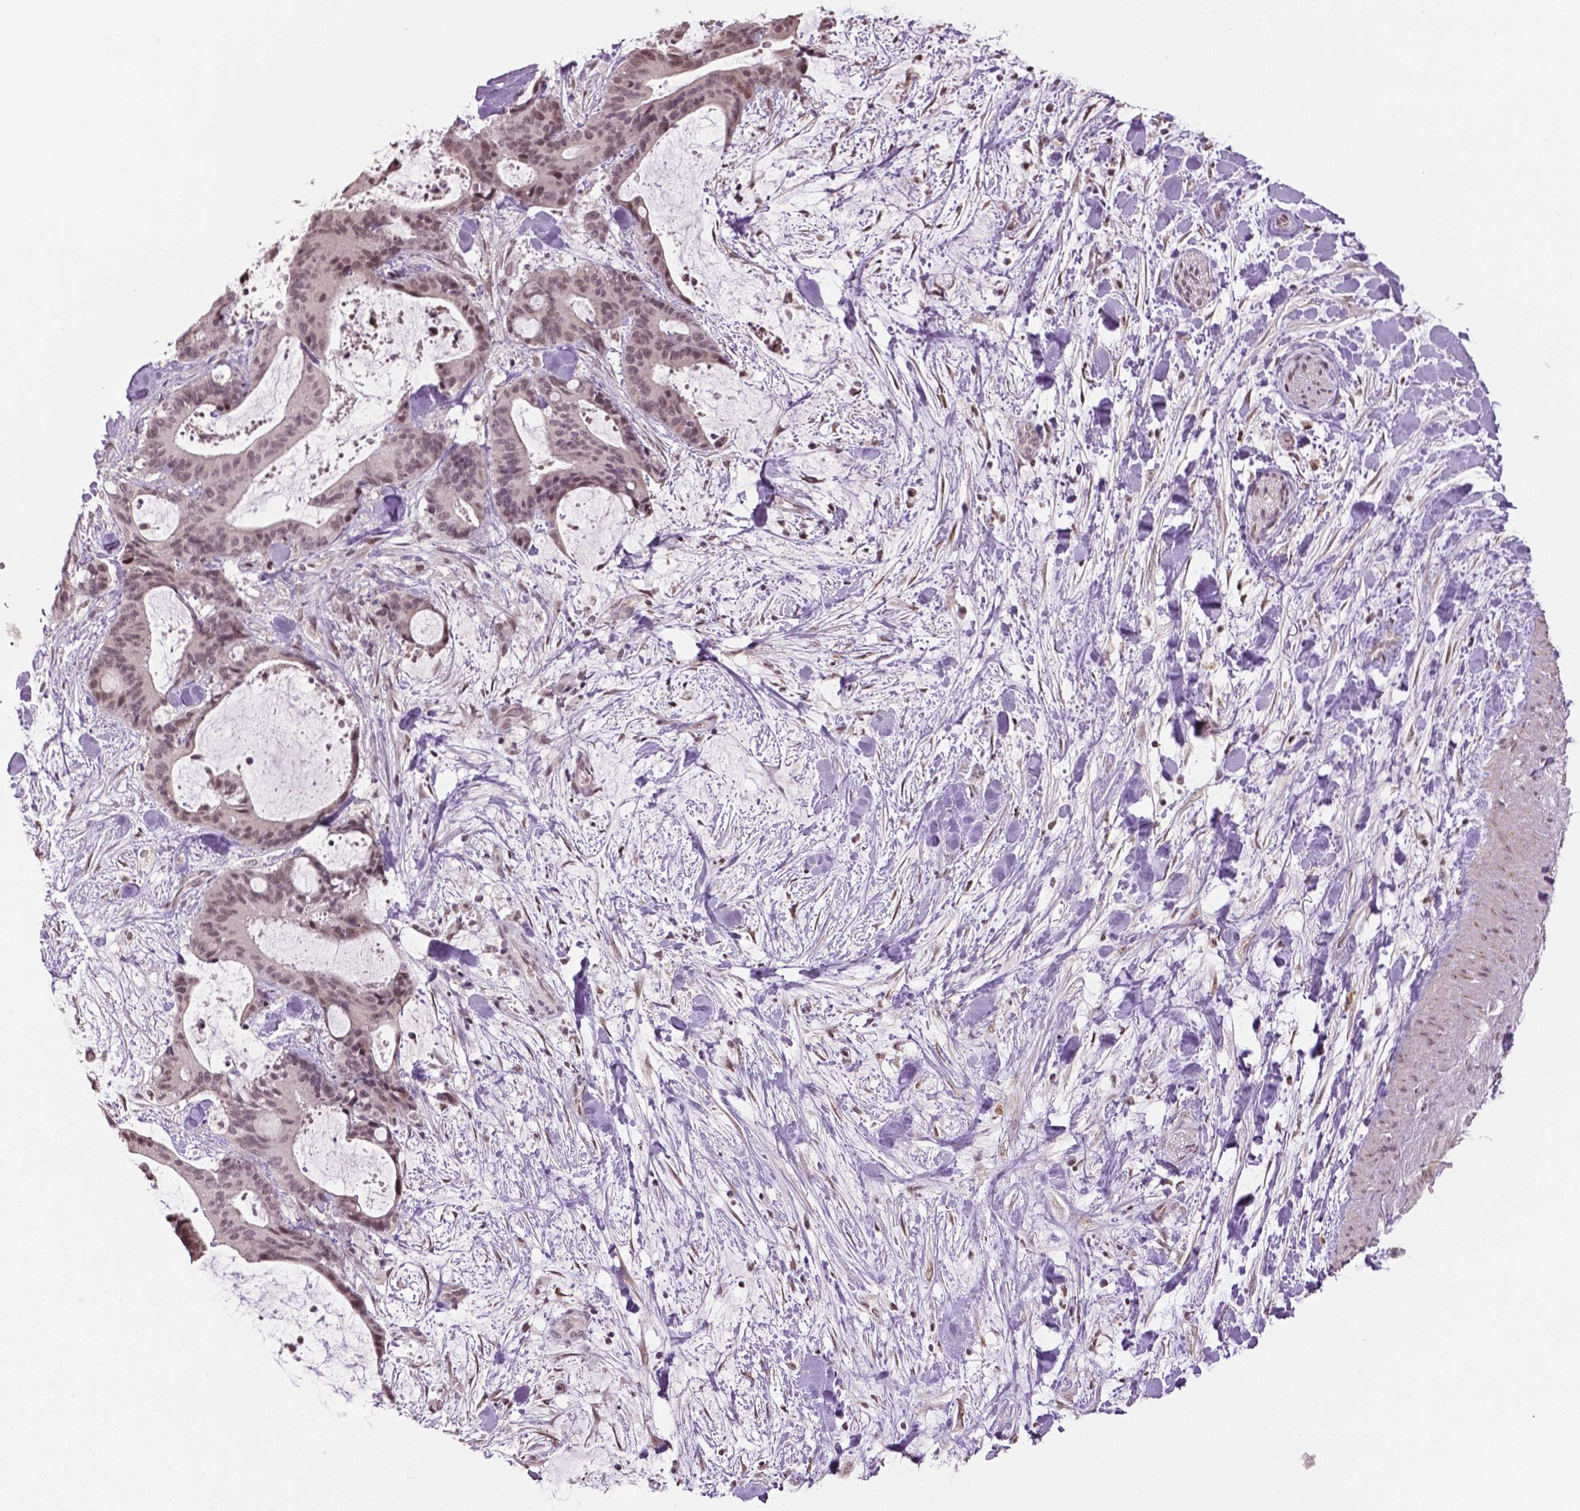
{"staining": {"intensity": "weak", "quantity": ">75%", "location": "nuclear"}, "tissue": "liver cancer", "cell_type": "Tumor cells", "image_type": "cancer", "snomed": [{"axis": "morphology", "description": "Cholangiocarcinoma"}, {"axis": "topography", "description": "Liver"}], "caption": "IHC staining of liver cholangiocarcinoma, which exhibits low levels of weak nuclear positivity in approximately >75% of tumor cells indicating weak nuclear protein positivity. The staining was performed using DAB (3,3'-diaminobenzidine) (brown) for protein detection and nuclei were counterstained in hematoxylin (blue).", "gene": "DLX5", "patient": {"sex": "female", "age": 73}}